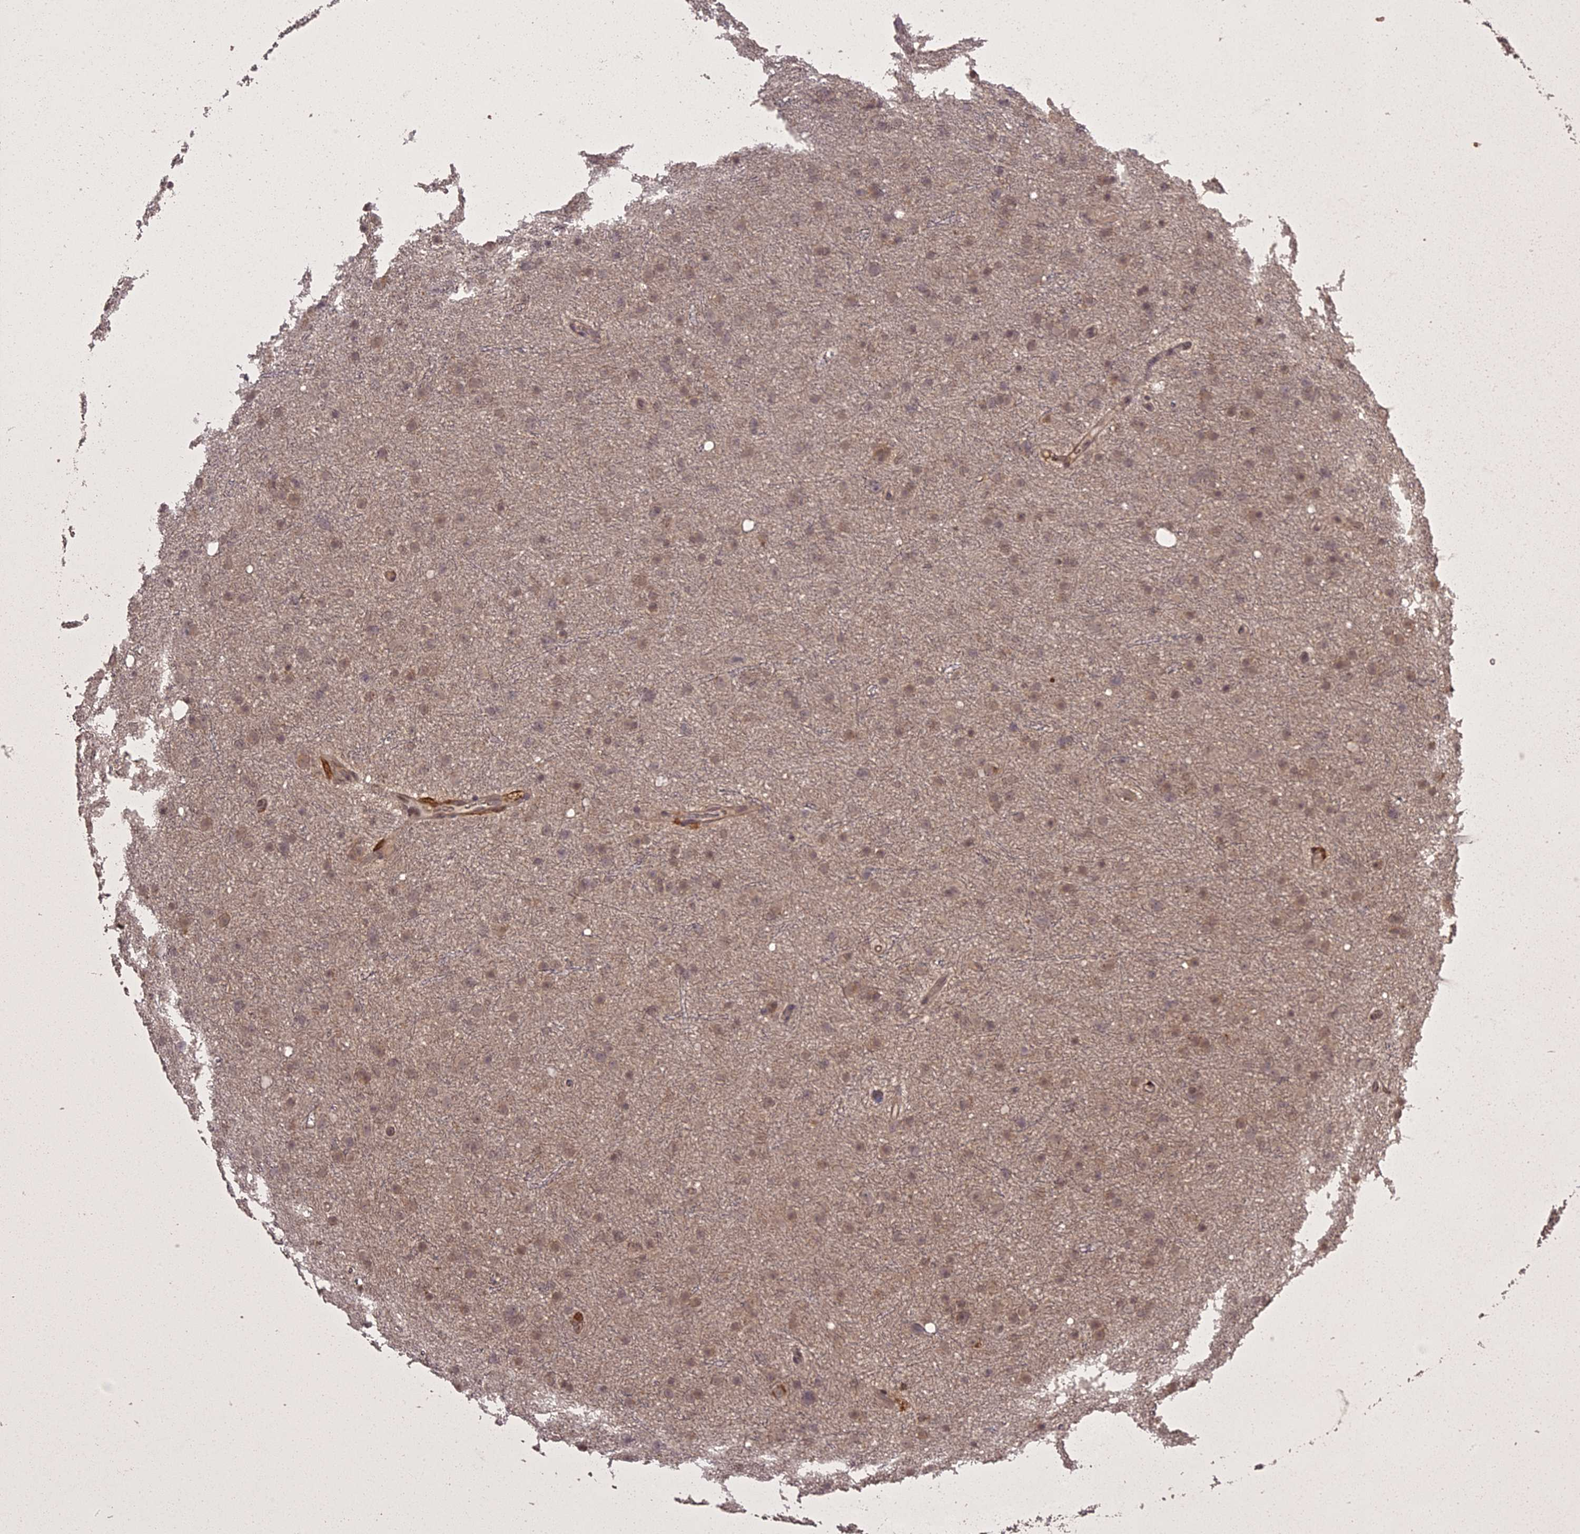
{"staining": {"intensity": "moderate", "quantity": "25%-75%", "location": "cytoplasmic/membranous,nuclear"}, "tissue": "glioma", "cell_type": "Tumor cells", "image_type": "cancer", "snomed": [{"axis": "morphology", "description": "Glioma, malignant, Low grade"}, {"axis": "topography", "description": "Cerebral cortex"}], "caption": "Glioma tissue demonstrates moderate cytoplasmic/membranous and nuclear expression in approximately 25%-75% of tumor cells", "gene": "ING5", "patient": {"sex": "female", "age": 39}}